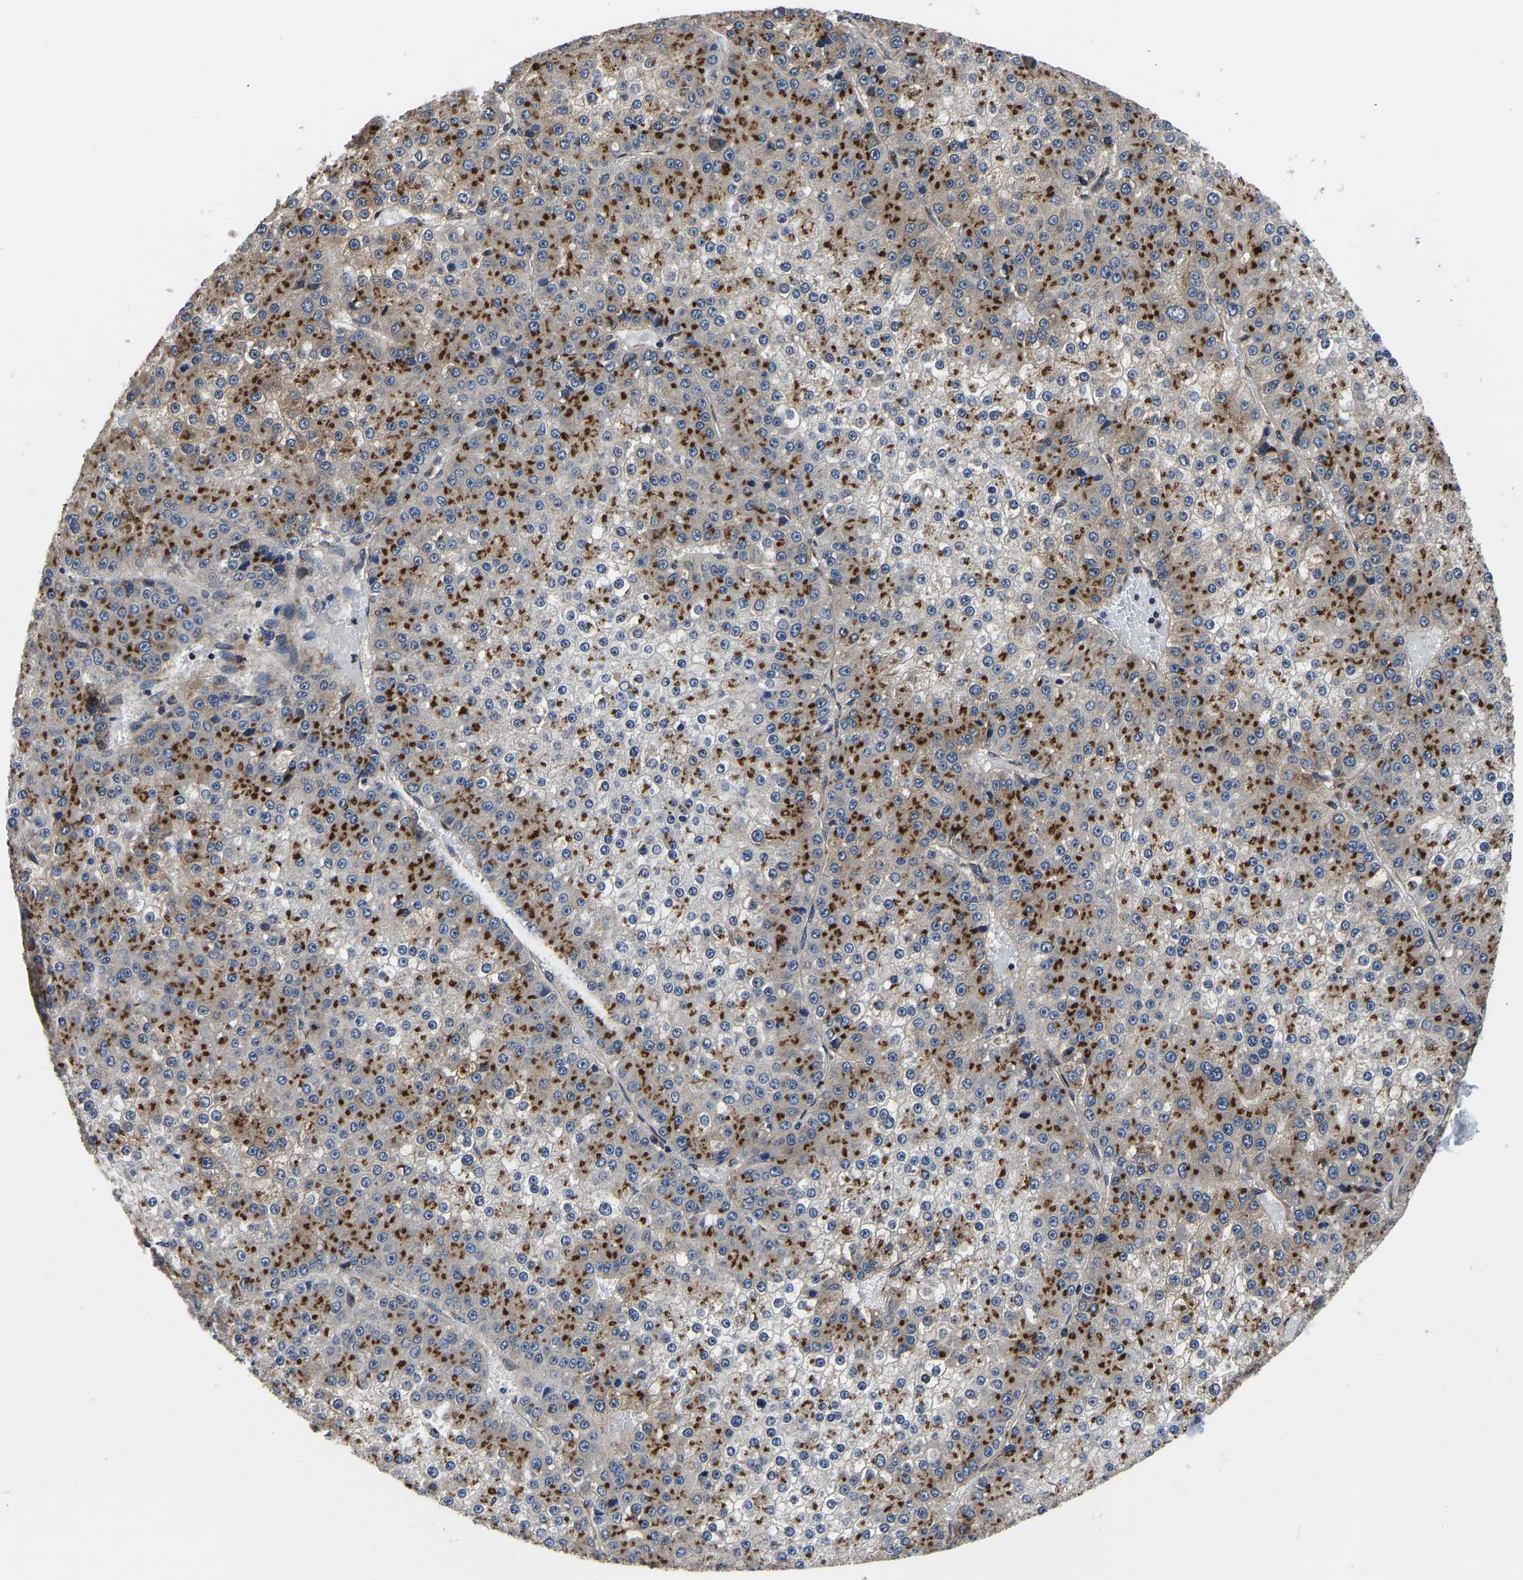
{"staining": {"intensity": "strong", "quantity": ">75%", "location": "cytoplasmic/membranous"}, "tissue": "liver cancer", "cell_type": "Tumor cells", "image_type": "cancer", "snomed": [{"axis": "morphology", "description": "Carcinoma, Hepatocellular, NOS"}, {"axis": "topography", "description": "Liver"}], "caption": "High-power microscopy captured an immunohistochemistry (IHC) image of hepatocellular carcinoma (liver), revealing strong cytoplasmic/membranous staining in about >75% of tumor cells. Immunohistochemistry (ihc) stains the protein in brown and the nuclei are stained blue.", "gene": "RABAC1", "patient": {"sex": "female", "age": 73}}